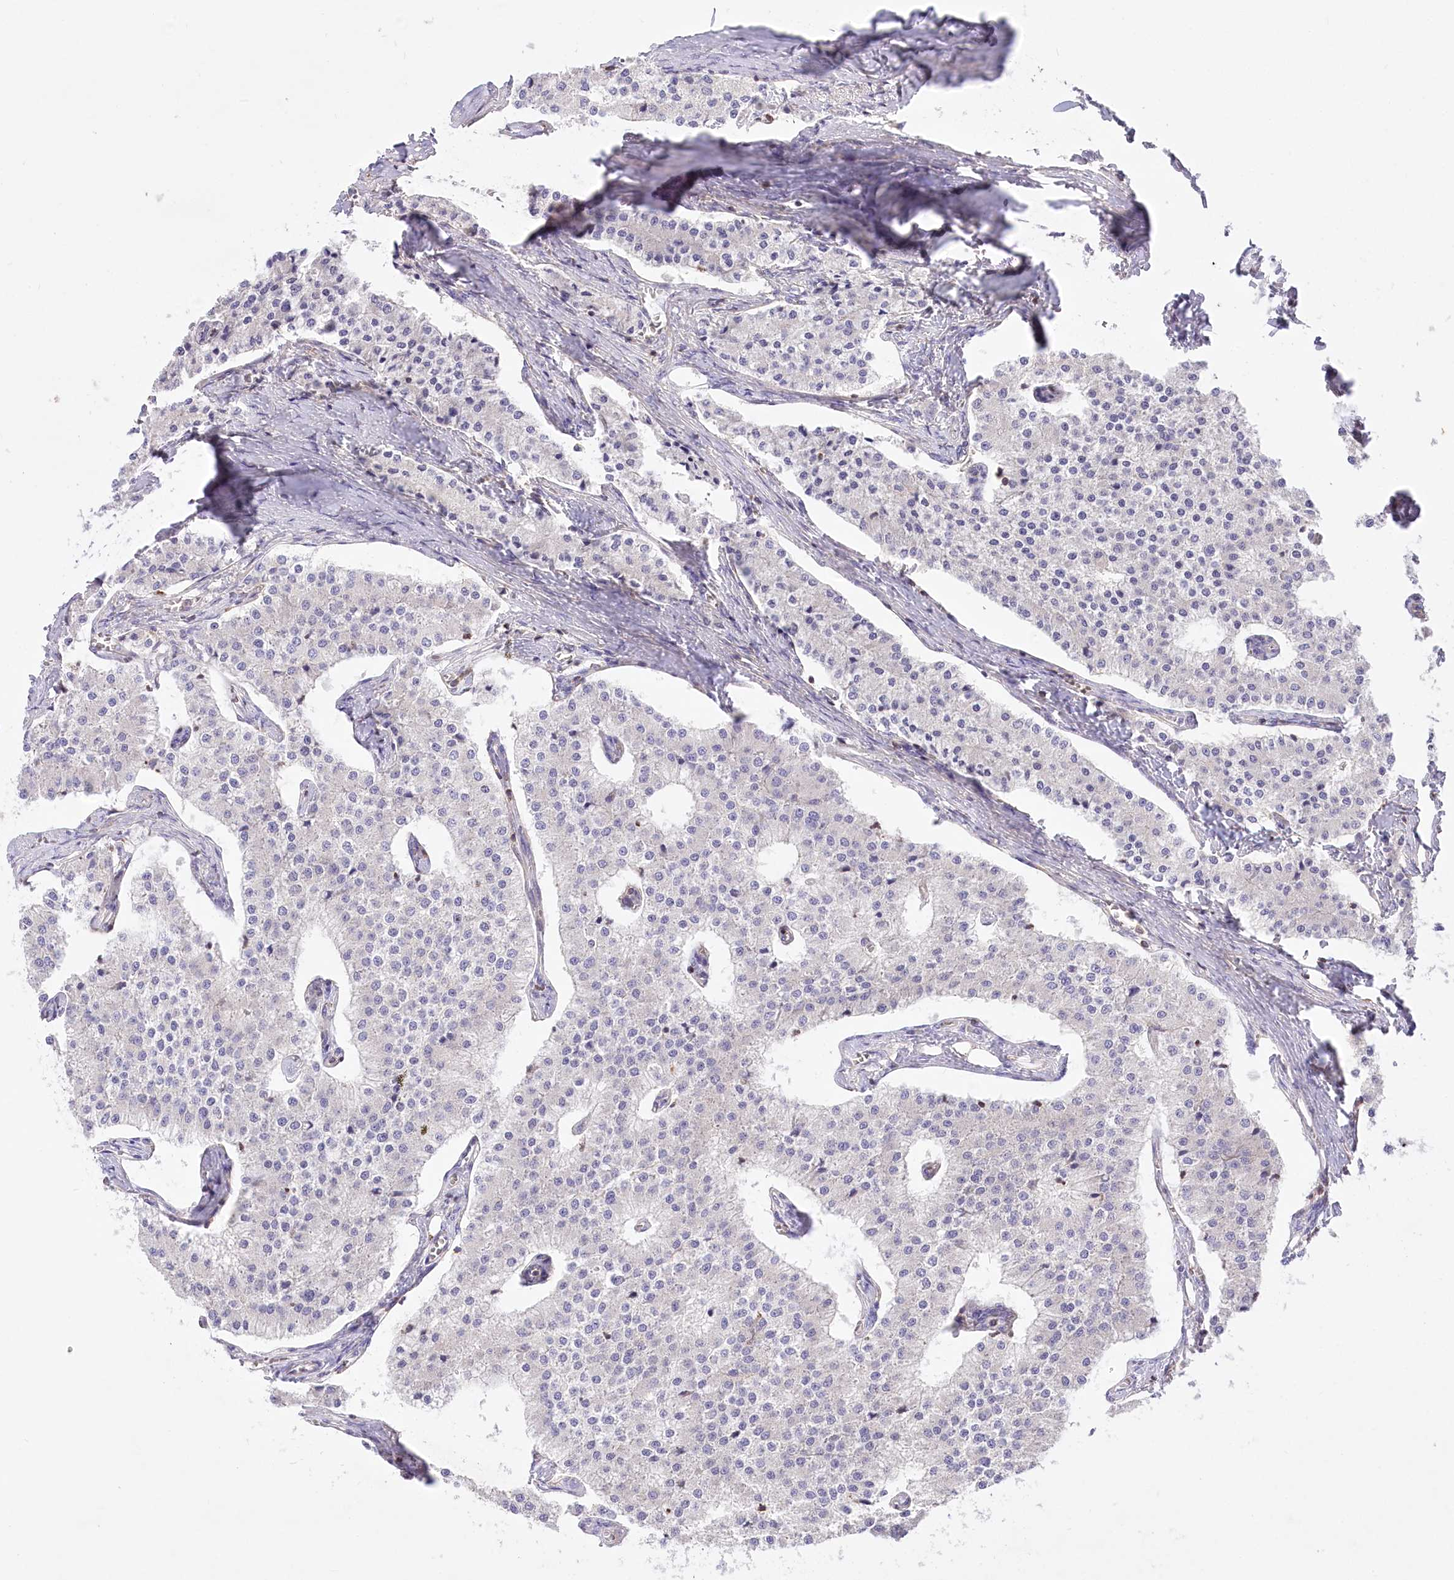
{"staining": {"intensity": "negative", "quantity": "none", "location": "none"}, "tissue": "carcinoid", "cell_type": "Tumor cells", "image_type": "cancer", "snomed": [{"axis": "morphology", "description": "Carcinoid, malignant, NOS"}, {"axis": "topography", "description": "Colon"}], "caption": "Image shows no significant protein positivity in tumor cells of carcinoid (malignant).", "gene": "UMPS", "patient": {"sex": "female", "age": 52}}